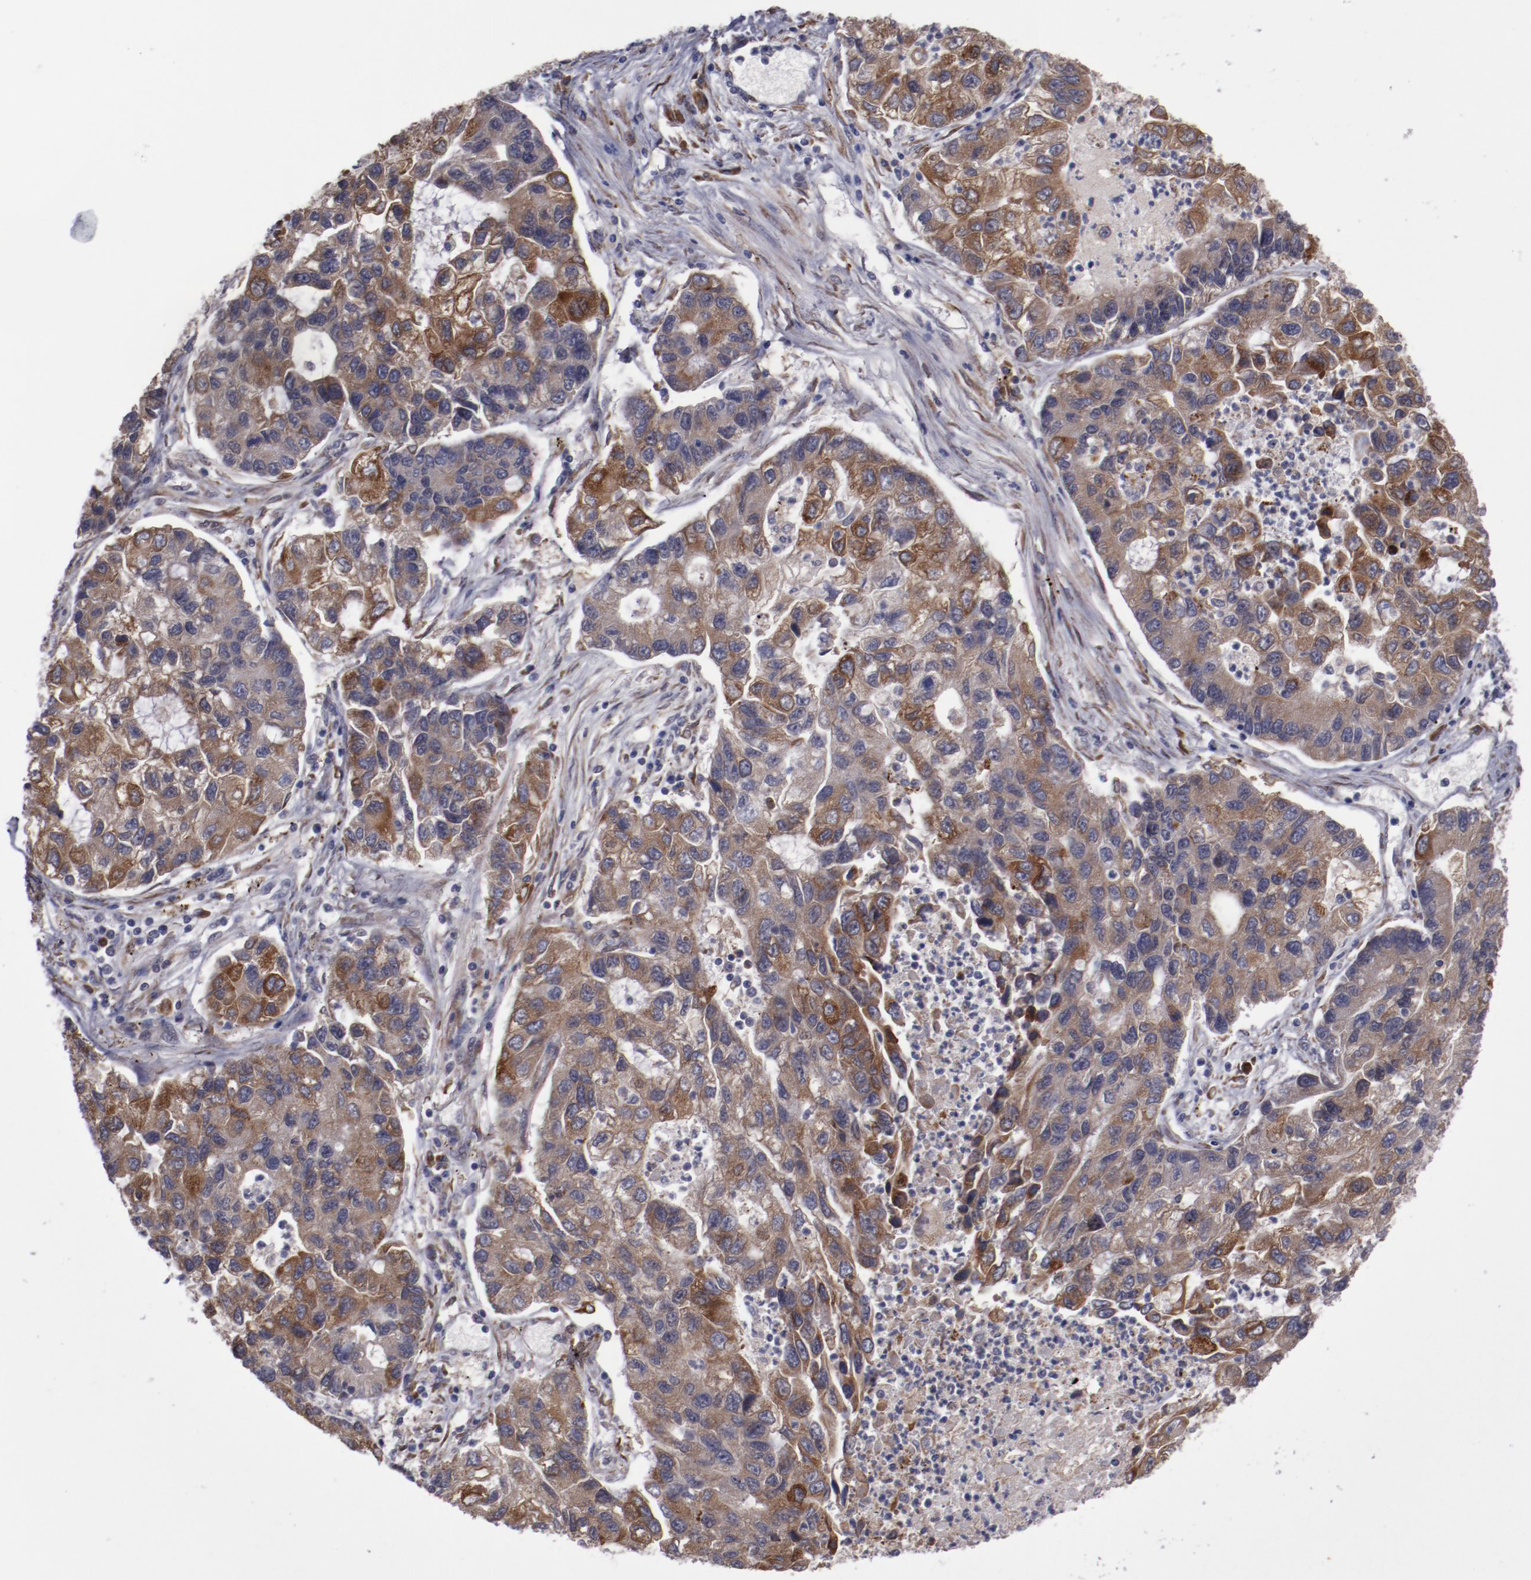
{"staining": {"intensity": "moderate", "quantity": ">75%", "location": "cytoplasmic/membranous"}, "tissue": "lung cancer", "cell_type": "Tumor cells", "image_type": "cancer", "snomed": [{"axis": "morphology", "description": "Adenocarcinoma, NOS"}, {"axis": "topography", "description": "Lung"}], "caption": "Immunohistochemical staining of lung cancer (adenocarcinoma) demonstrates moderate cytoplasmic/membranous protein staining in approximately >75% of tumor cells.", "gene": "IL12A", "patient": {"sex": "female", "age": 51}}